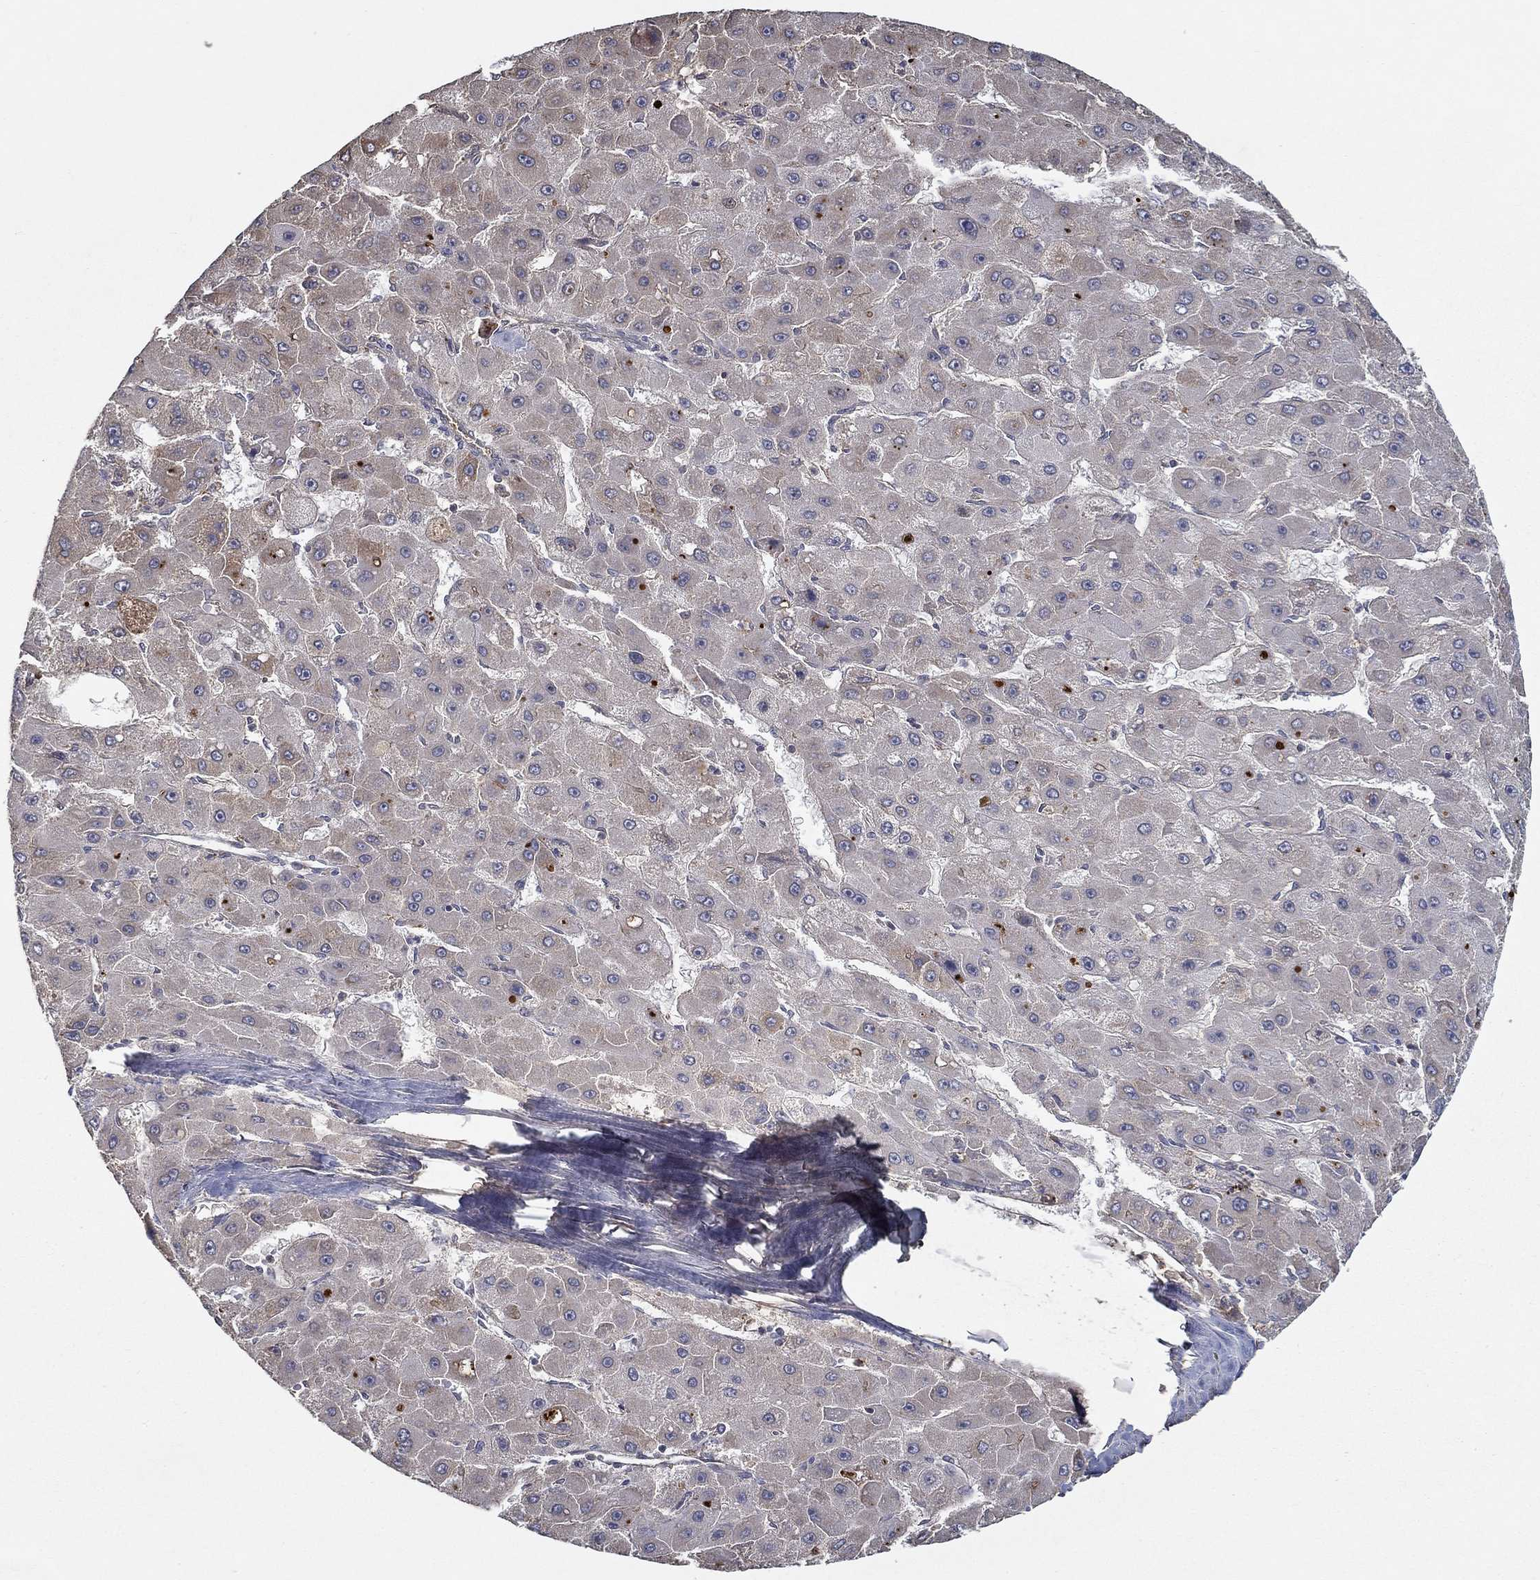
{"staining": {"intensity": "negative", "quantity": "none", "location": "none"}, "tissue": "liver cancer", "cell_type": "Tumor cells", "image_type": "cancer", "snomed": [{"axis": "morphology", "description": "Carcinoma, Hepatocellular, NOS"}, {"axis": "topography", "description": "Liver"}], "caption": "Immunohistochemical staining of liver cancer shows no significant staining in tumor cells.", "gene": "IL10", "patient": {"sex": "female", "age": 25}}